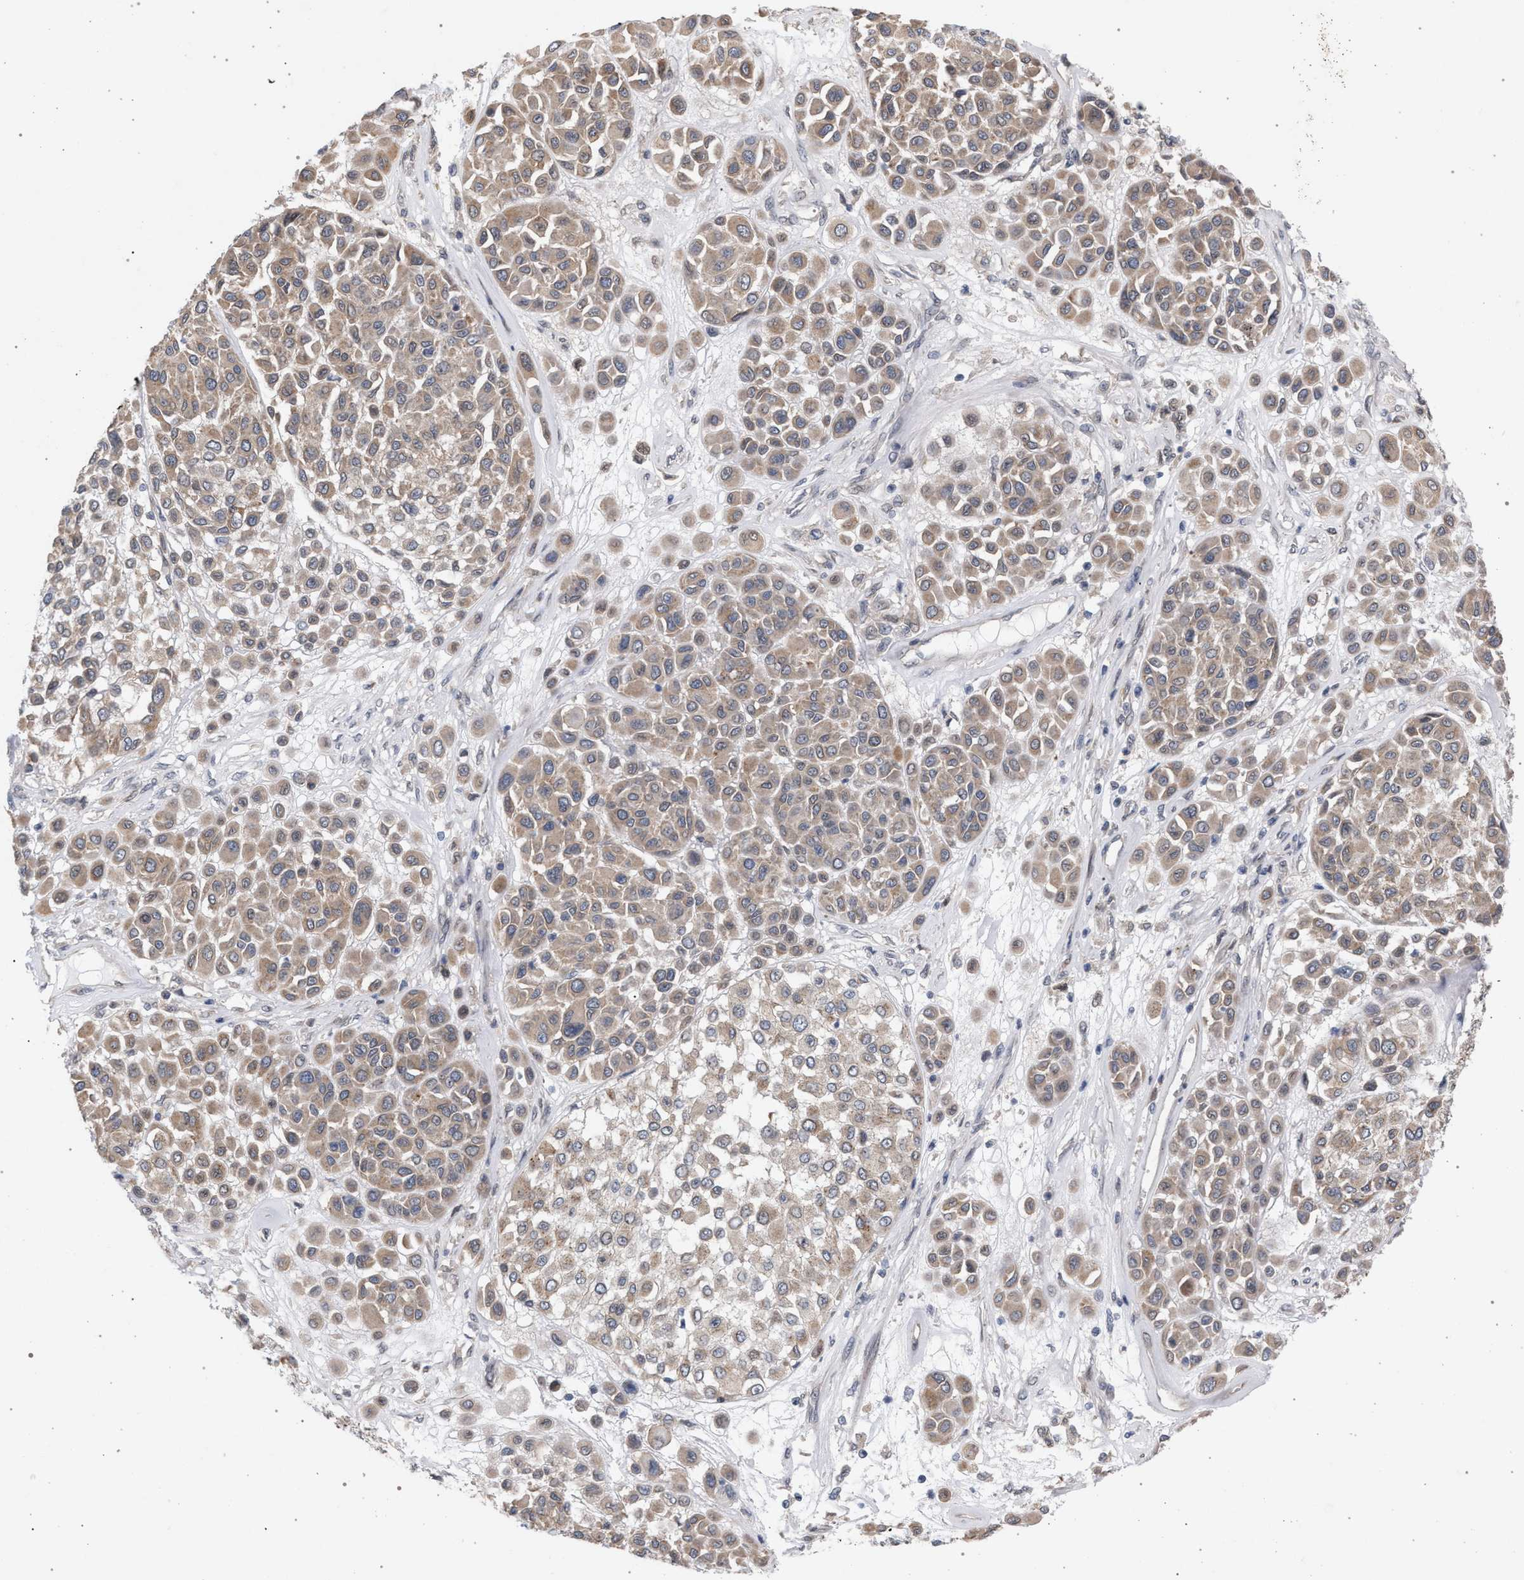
{"staining": {"intensity": "moderate", "quantity": ">75%", "location": "cytoplasmic/membranous"}, "tissue": "melanoma", "cell_type": "Tumor cells", "image_type": "cancer", "snomed": [{"axis": "morphology", "description": "Malignant melanoma, Metastatic site"}, {"axis": "topography", "description": "Soft tissue"}], "caption": "IHC image of neoplastic tissue: human malignant melanoma (metastatic site) stained using IHC reveals medium levels of moderate protein expression localized specifically in the cytoplasmic/membranous of tumor cells, appearing as a cytoplasmic/membranous brown color.", "gene": "ARPC5L", "patient": {"sex": "male", "age": 41}}